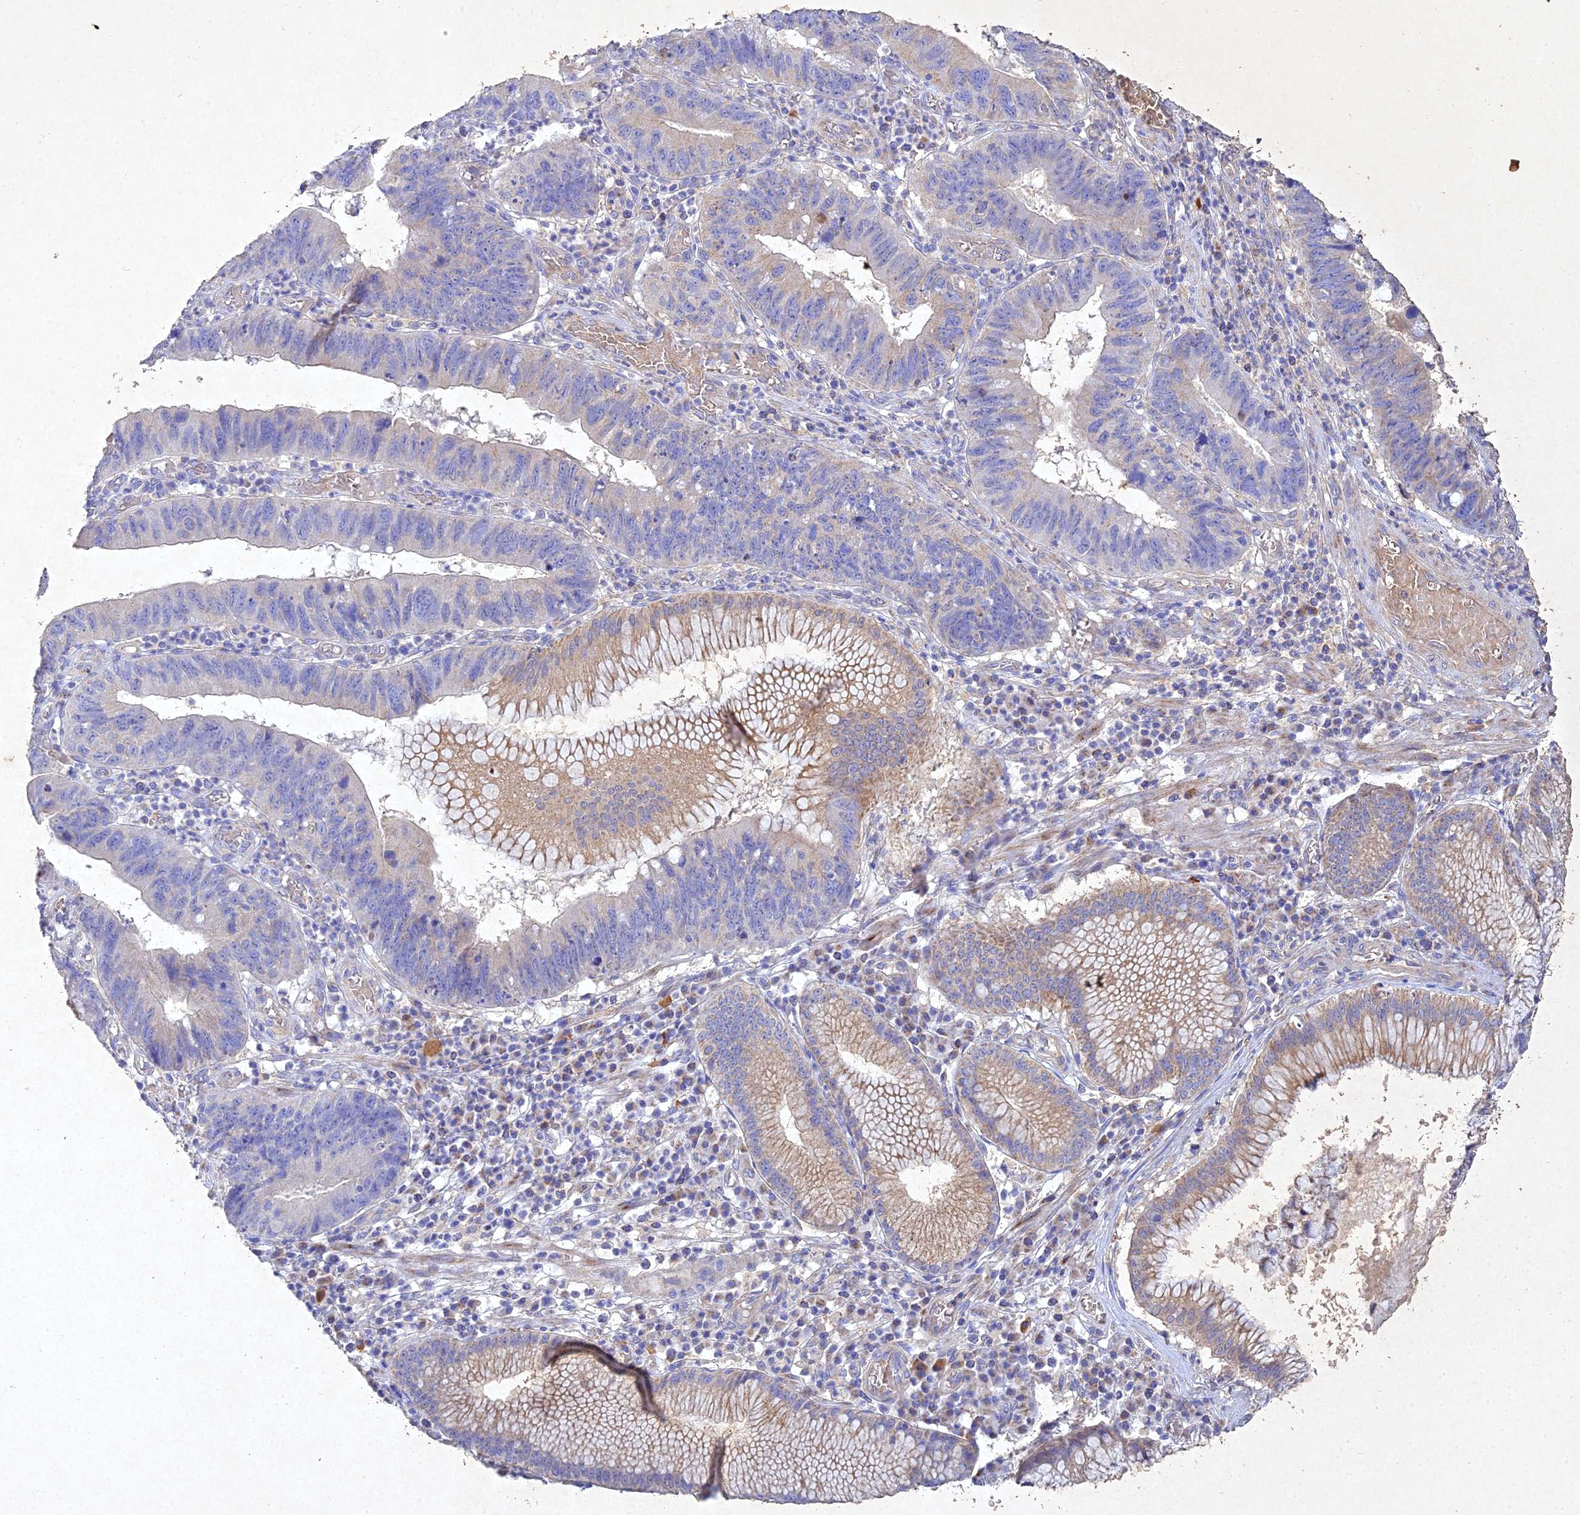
{"staining": {"intensity": "weak", "quantity": "25%-75%", "location": "cytoplasmic/membranous"}, "tissue": "stomach cancer", "cell_type": "Tumor cells", "image_type": "cancer", "snomed": [{"axis": "morphology", "description": "Adenocarcinoma, NOS"}, {"axis": "topography", "description": "Stomach"}], "caption": "The image reveals staining of stomach adenocarcinoma, revealing weak cytoplasmic/membranous protein staining (brown color) within tumor cells. (Stains: DAB (3,3'-diaminobenzidine) in brown, nuclei in blue, Microscopy: brightfield microscopy at high magnification).", "gene": "NDUFV1", "patient": {"sex": "male", "age": 59}}